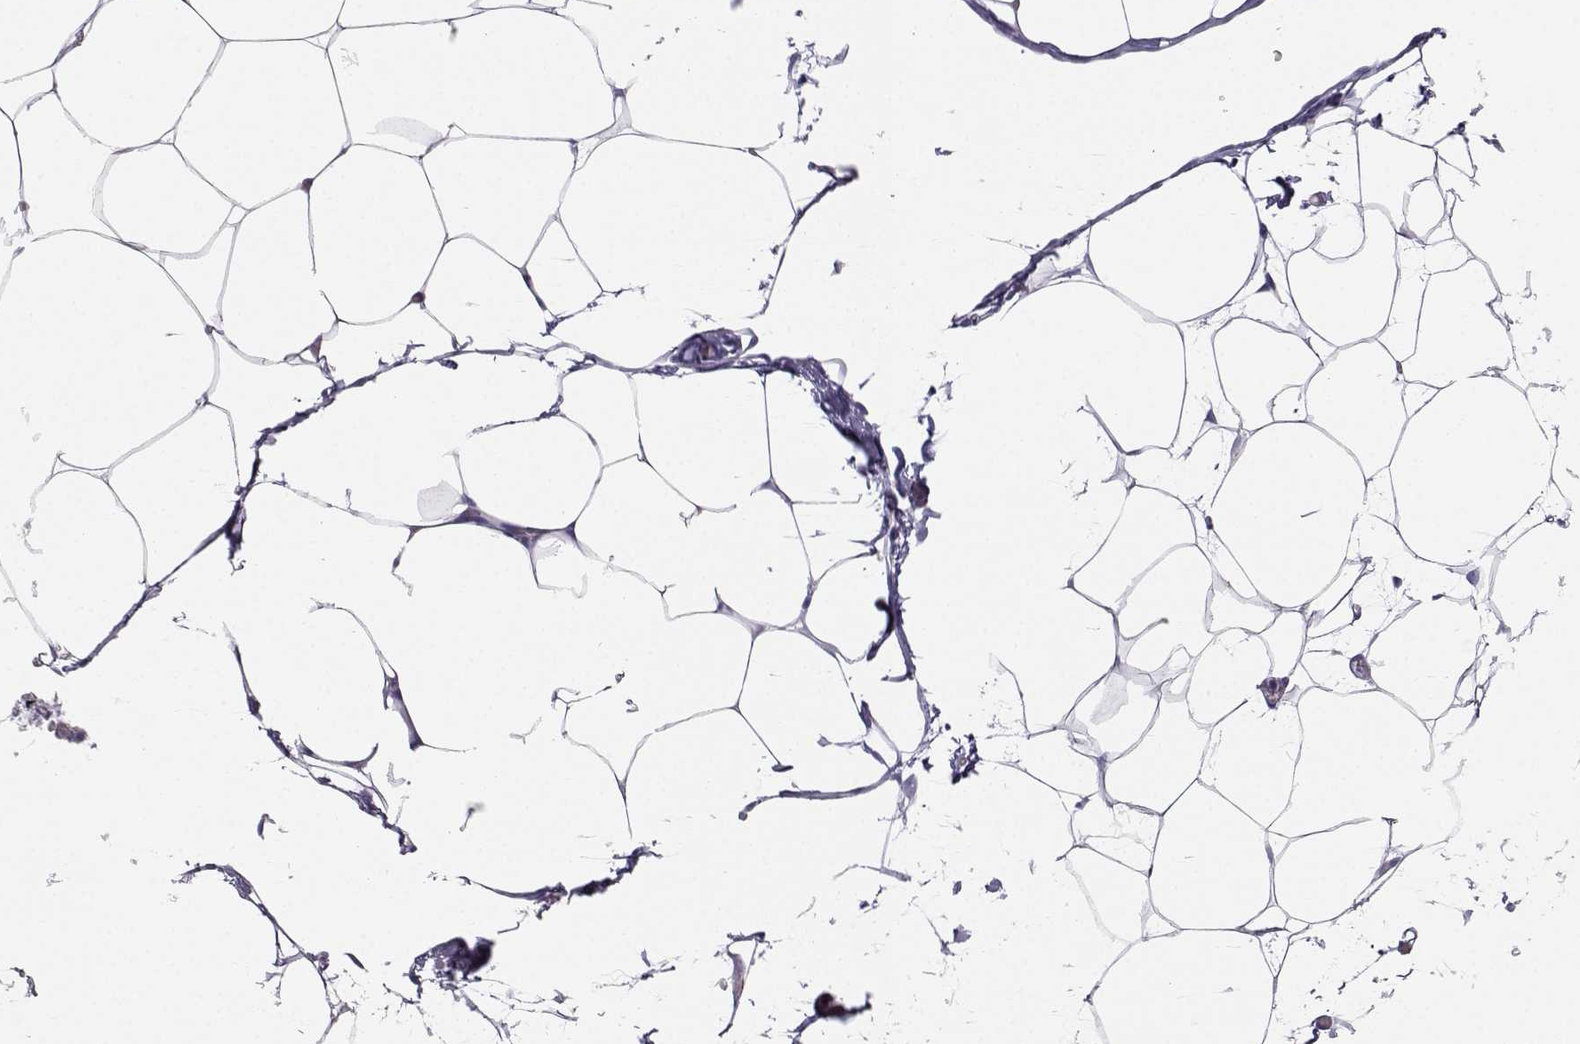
{"staining": {"intensity": "negative", "quantity": "none", "location": "none"}, "tissue": "adipose tissue", "cell_type": "Adipocytes", "image_type": "normal", "snomed": [{"axis": "morphology", "description": "Normal tissue, NOS"}, {"axis": "topography", "description": "Adipose tissue"}], "caption": "Immunohistochemical staining of benign human adipose tissue displays no significant positivity in adipocytes.", "gene": "SST", "patient": {"sex": "male", "age": 57}}